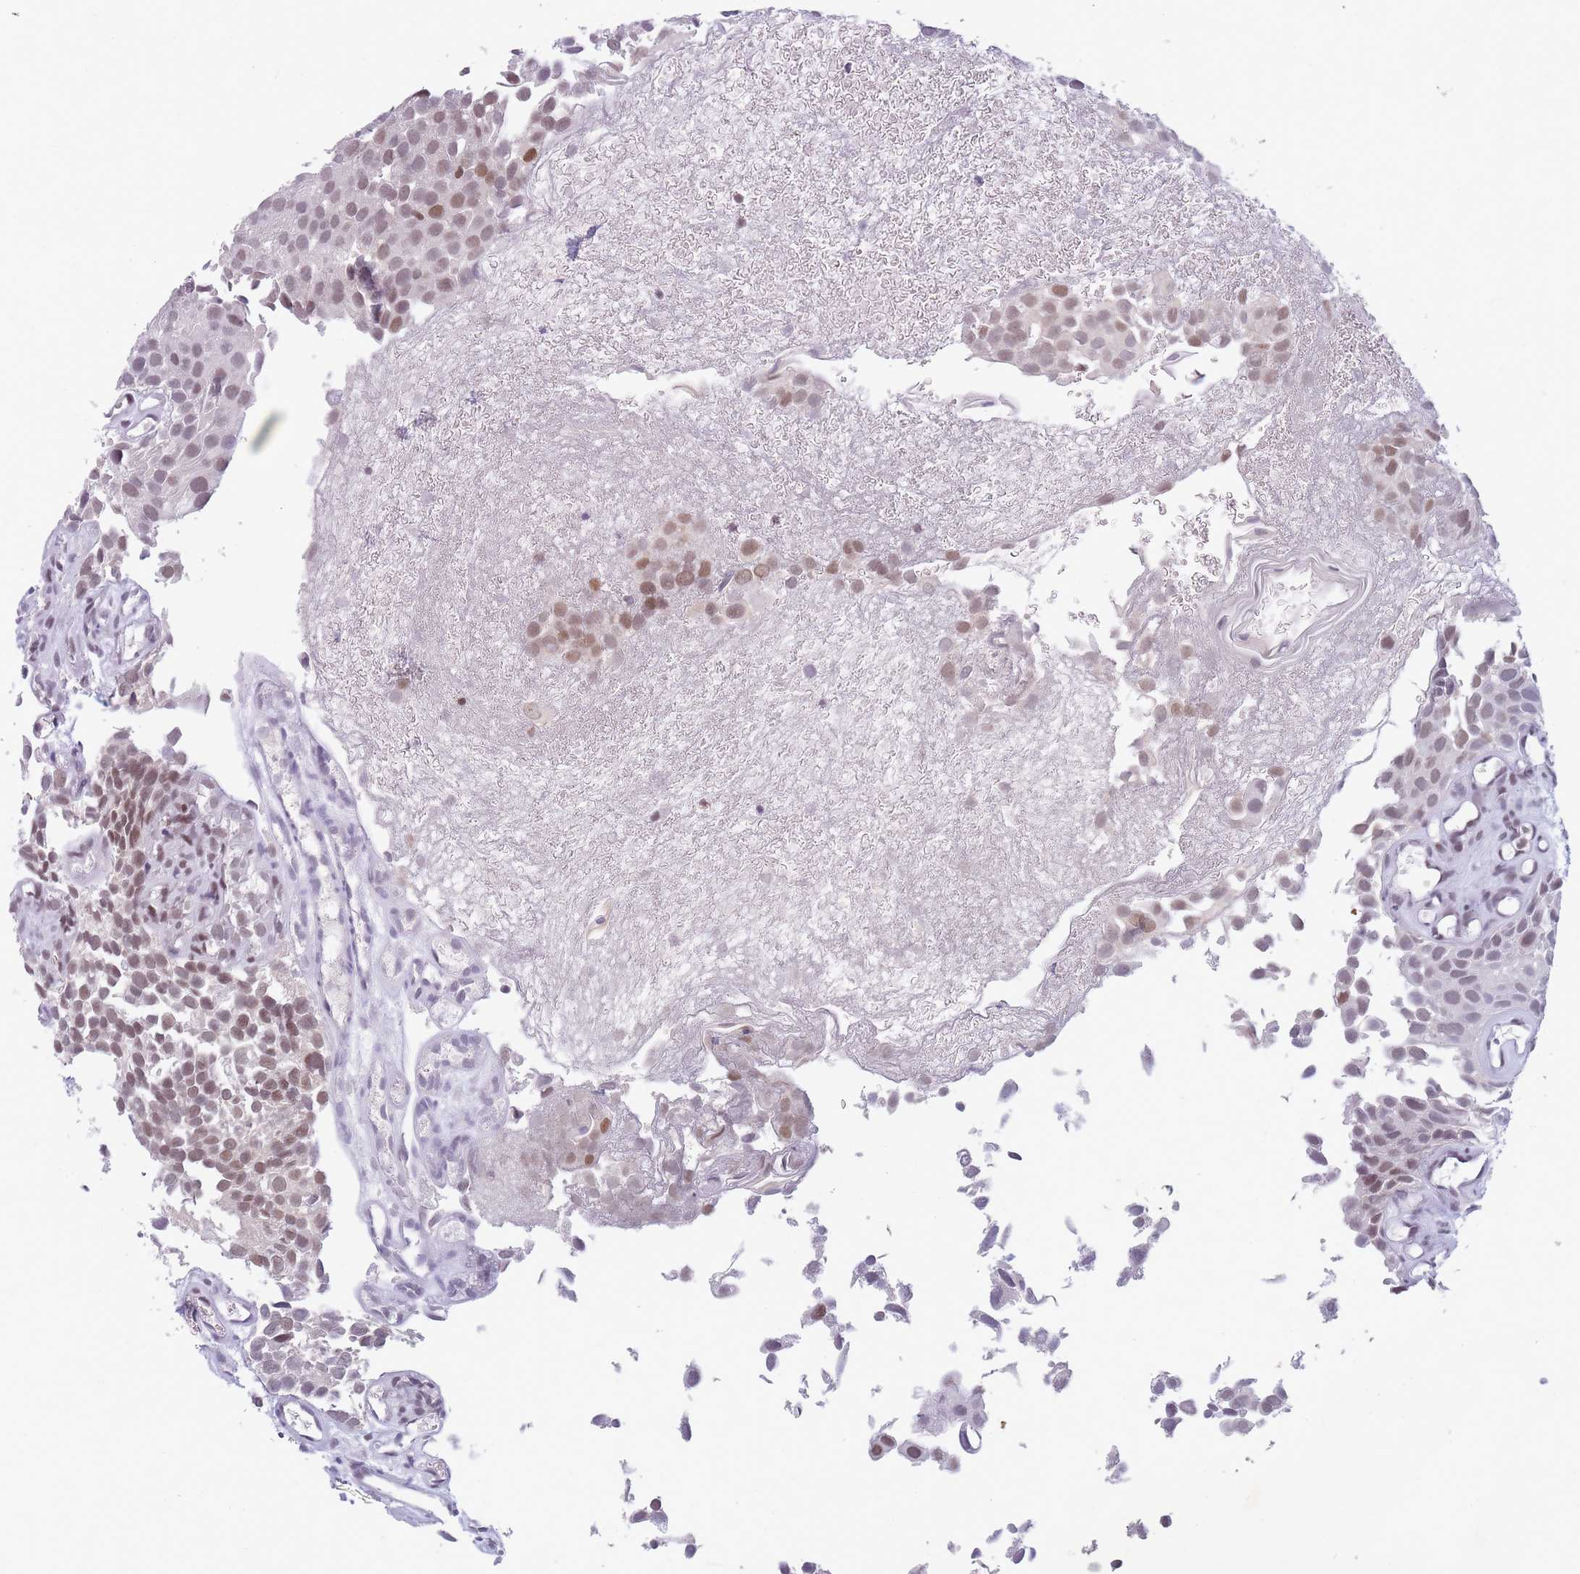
{"staining": {"intensity": "moderate", "quantity": "25%-75%", "location": "nuclear"}, "tissue": "urothelial cancer", "cell_type": "Tumor cells", "image_type": "cancer", "snomed": [{"axis": "morphology", "description": "Urothelial carcinoma, Low grade"}, {"axis": "topography", "description": "Urinary bladder"}], "caption": "DAB immunohistochemical staining of low-grade urothelial carcinoma reveals moderate nuclear protein positivity in about 25%-75% of tumor cells.", "gene": "ARID3B", "patient": {"sex": "male", "age": 88}}